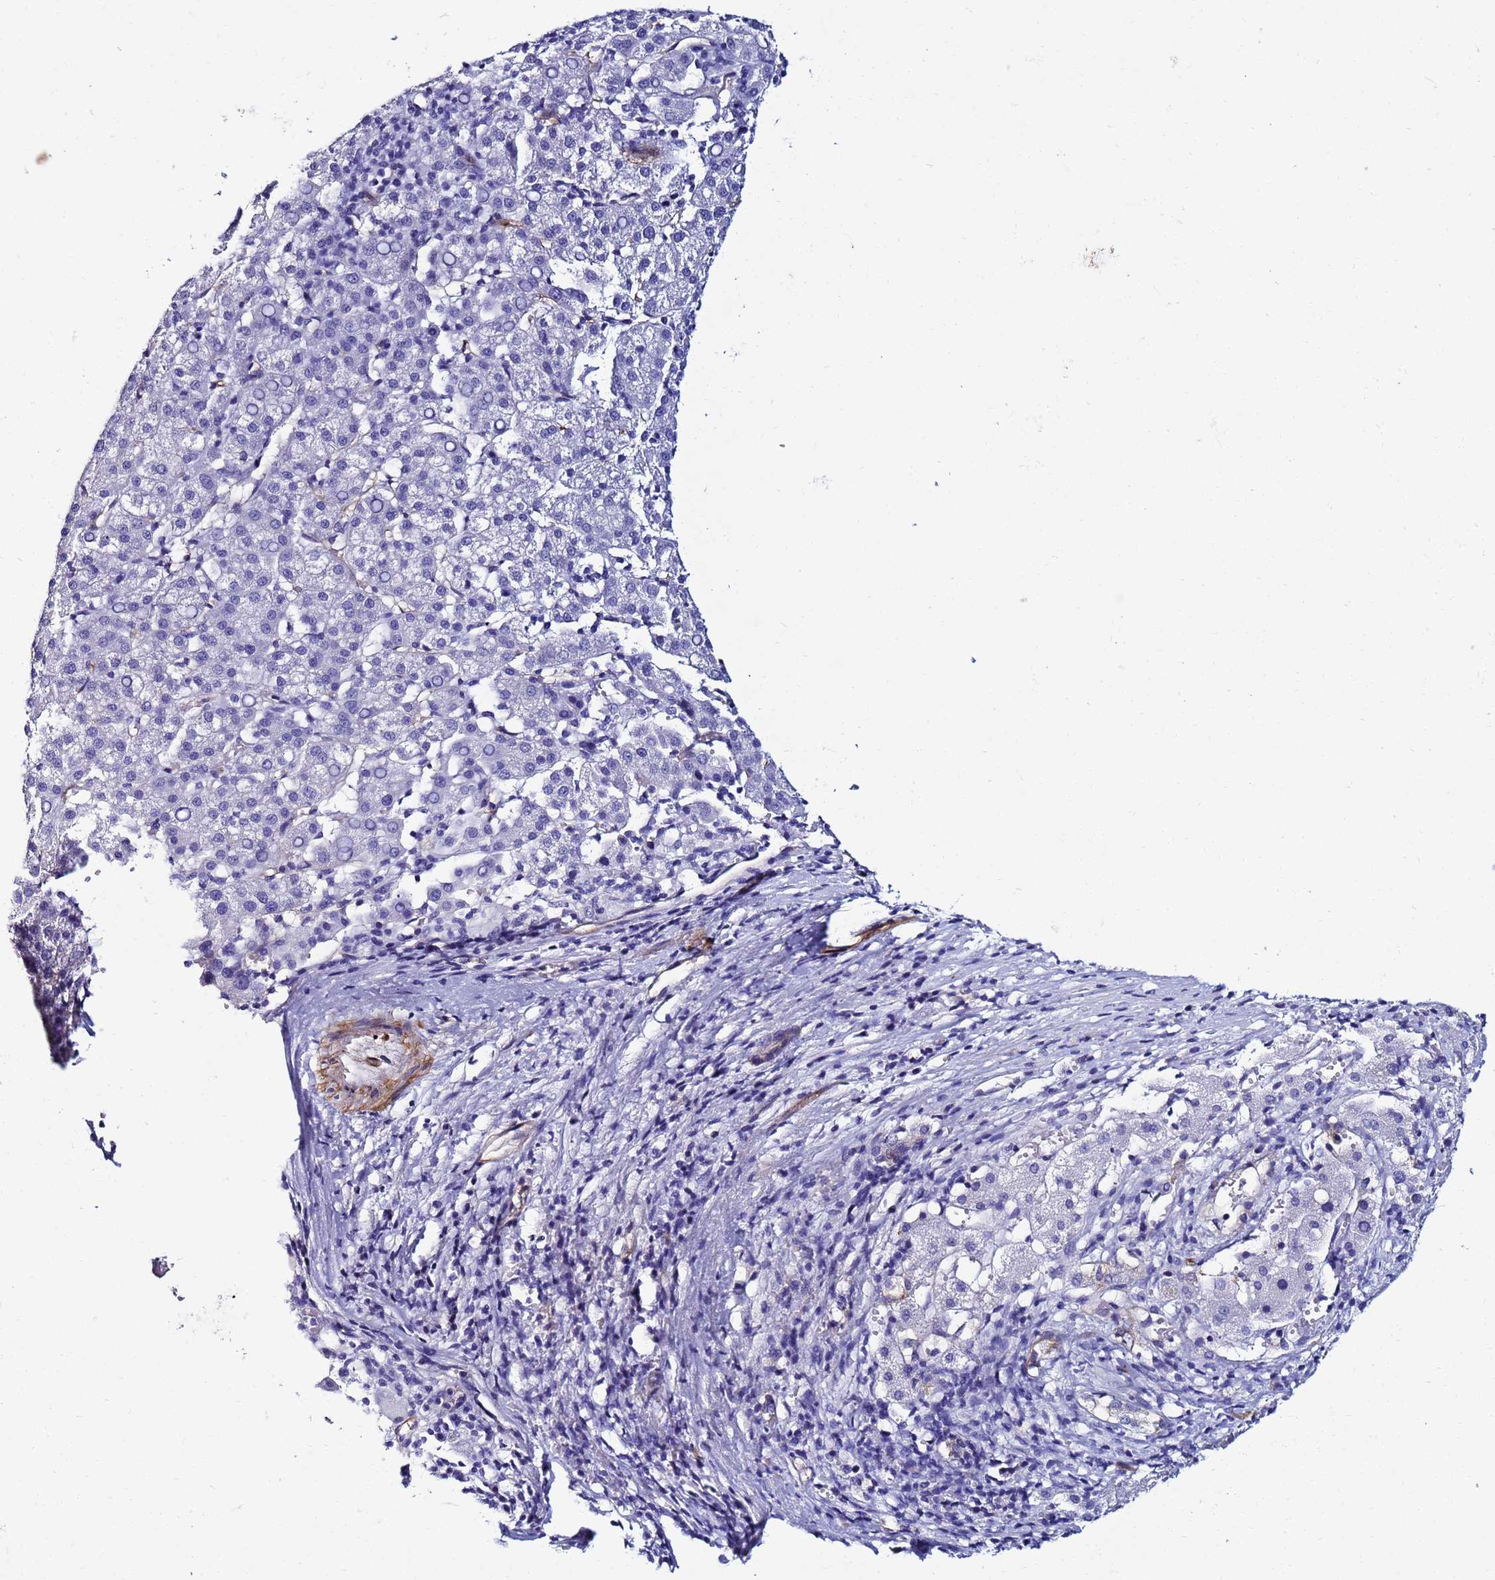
{"staining": {"intensity": "negative", "quantity": "none", "location": "none"}, "tissue": "liver cancer", "cell_type": "Tumor cells", "image_type": "cancer", "snomed": [{"axis": "morphology", "description": "Carcinoma, Hepatocellular, NOS"}, {"axis": "topography", "description": "Liver"}], "caption": "Protein analysis of liver cancer (hepatocellular carcinoma) exhibits no significant expression in tumor cells. Nuclei are stained in blue.", "gene": "DEFB104A", "patient": {"sex": "female", "age": 58}}